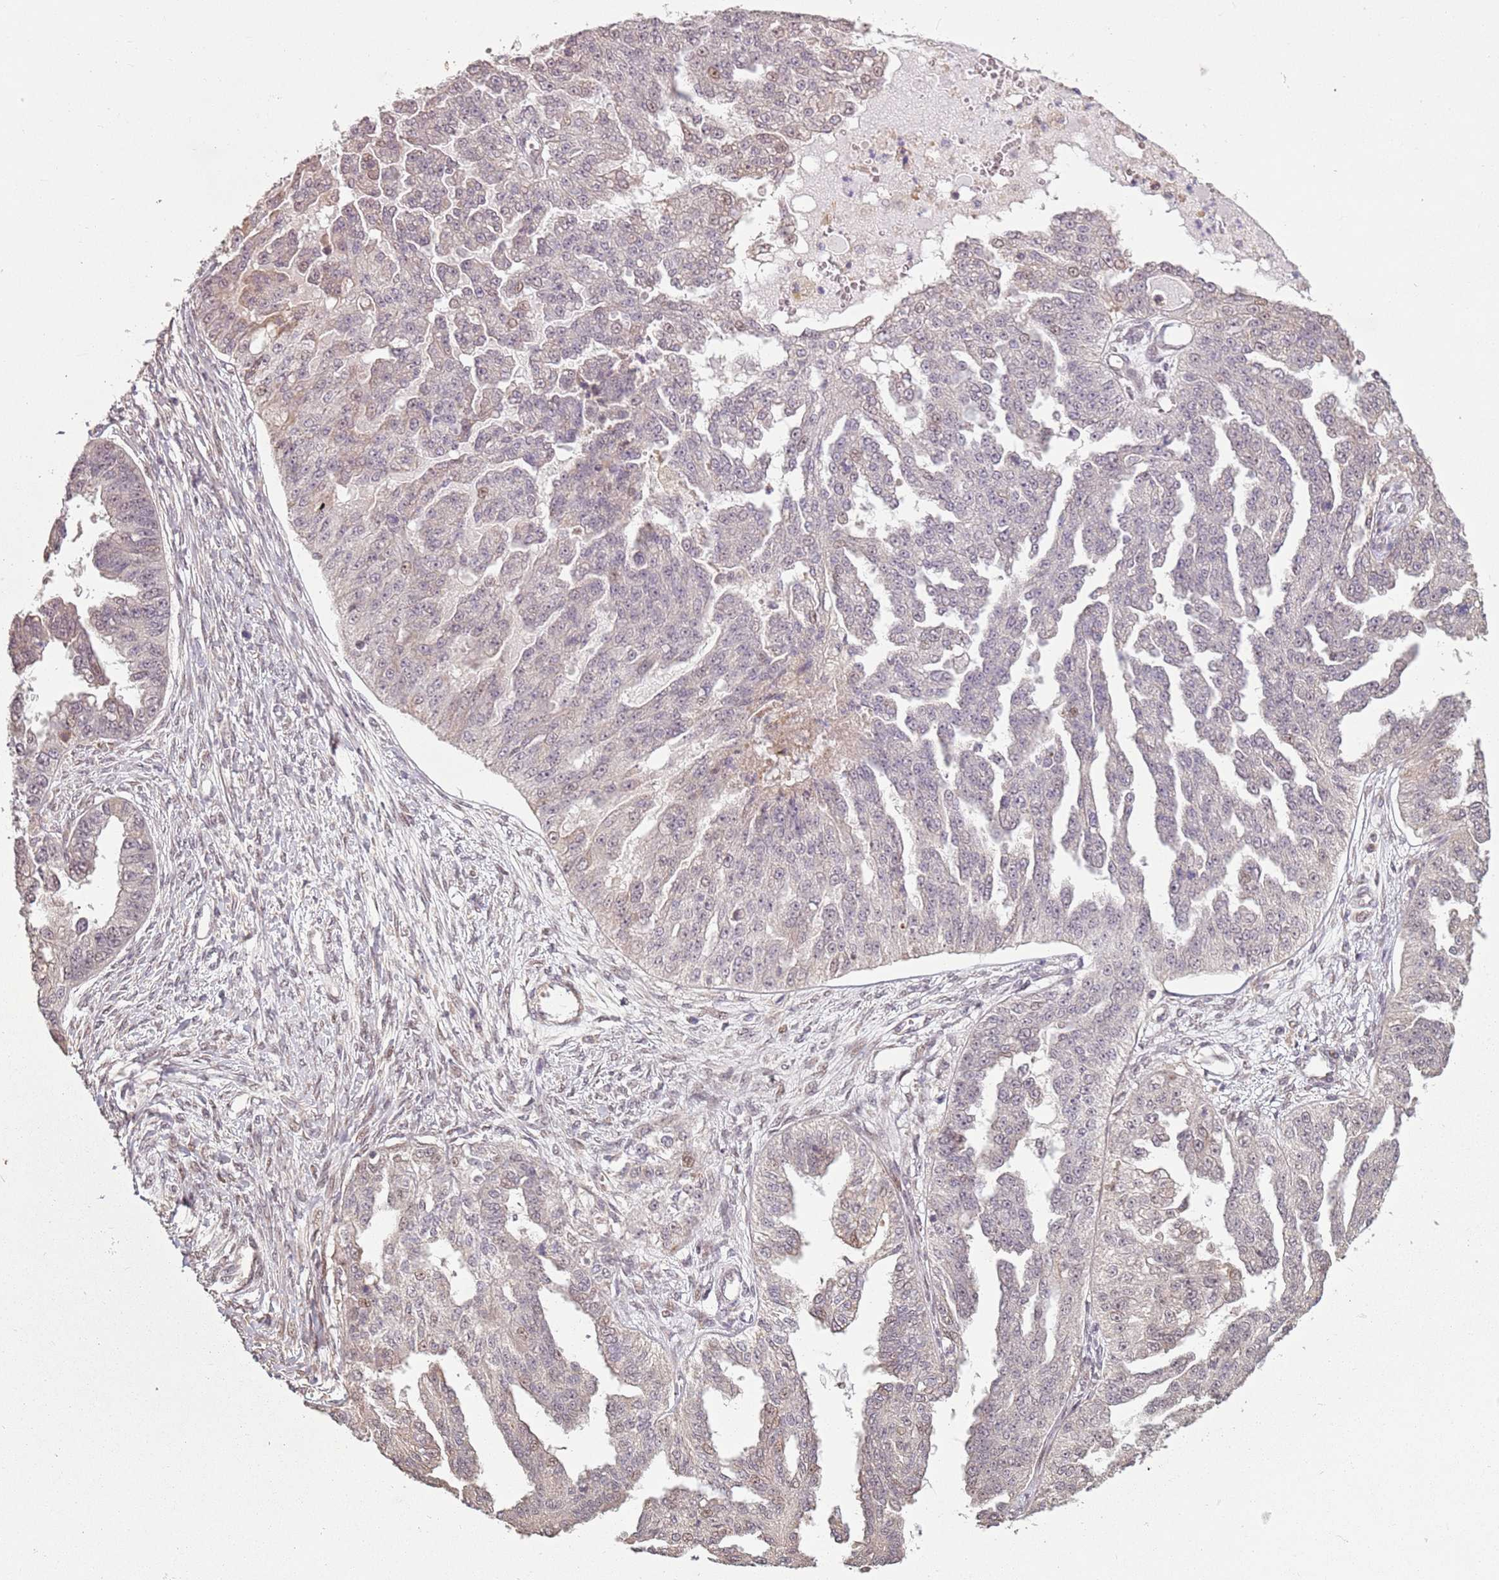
{"staining": {"intensity": "weak", "quantity": "<25%", "location": "nuclear"}, "tissue": "ovarian cancer", "cell_type": "Tumor cells", "image_type": "cancer", "snomed": [{"axis": "morphology", "description": "Cystadenocarcinoma, serous, NOS"}, {"axis": "topography", "description": "Ovary"}], "caption": "DAB (3,3'-diaminobenzidine) immunohistochemical staining of human ovarian serous cystadenocarcinoma reveals no significant expression in tumor cells.", "gene": "CHURC1", "patient": {"sex": "female", "age": 58}}